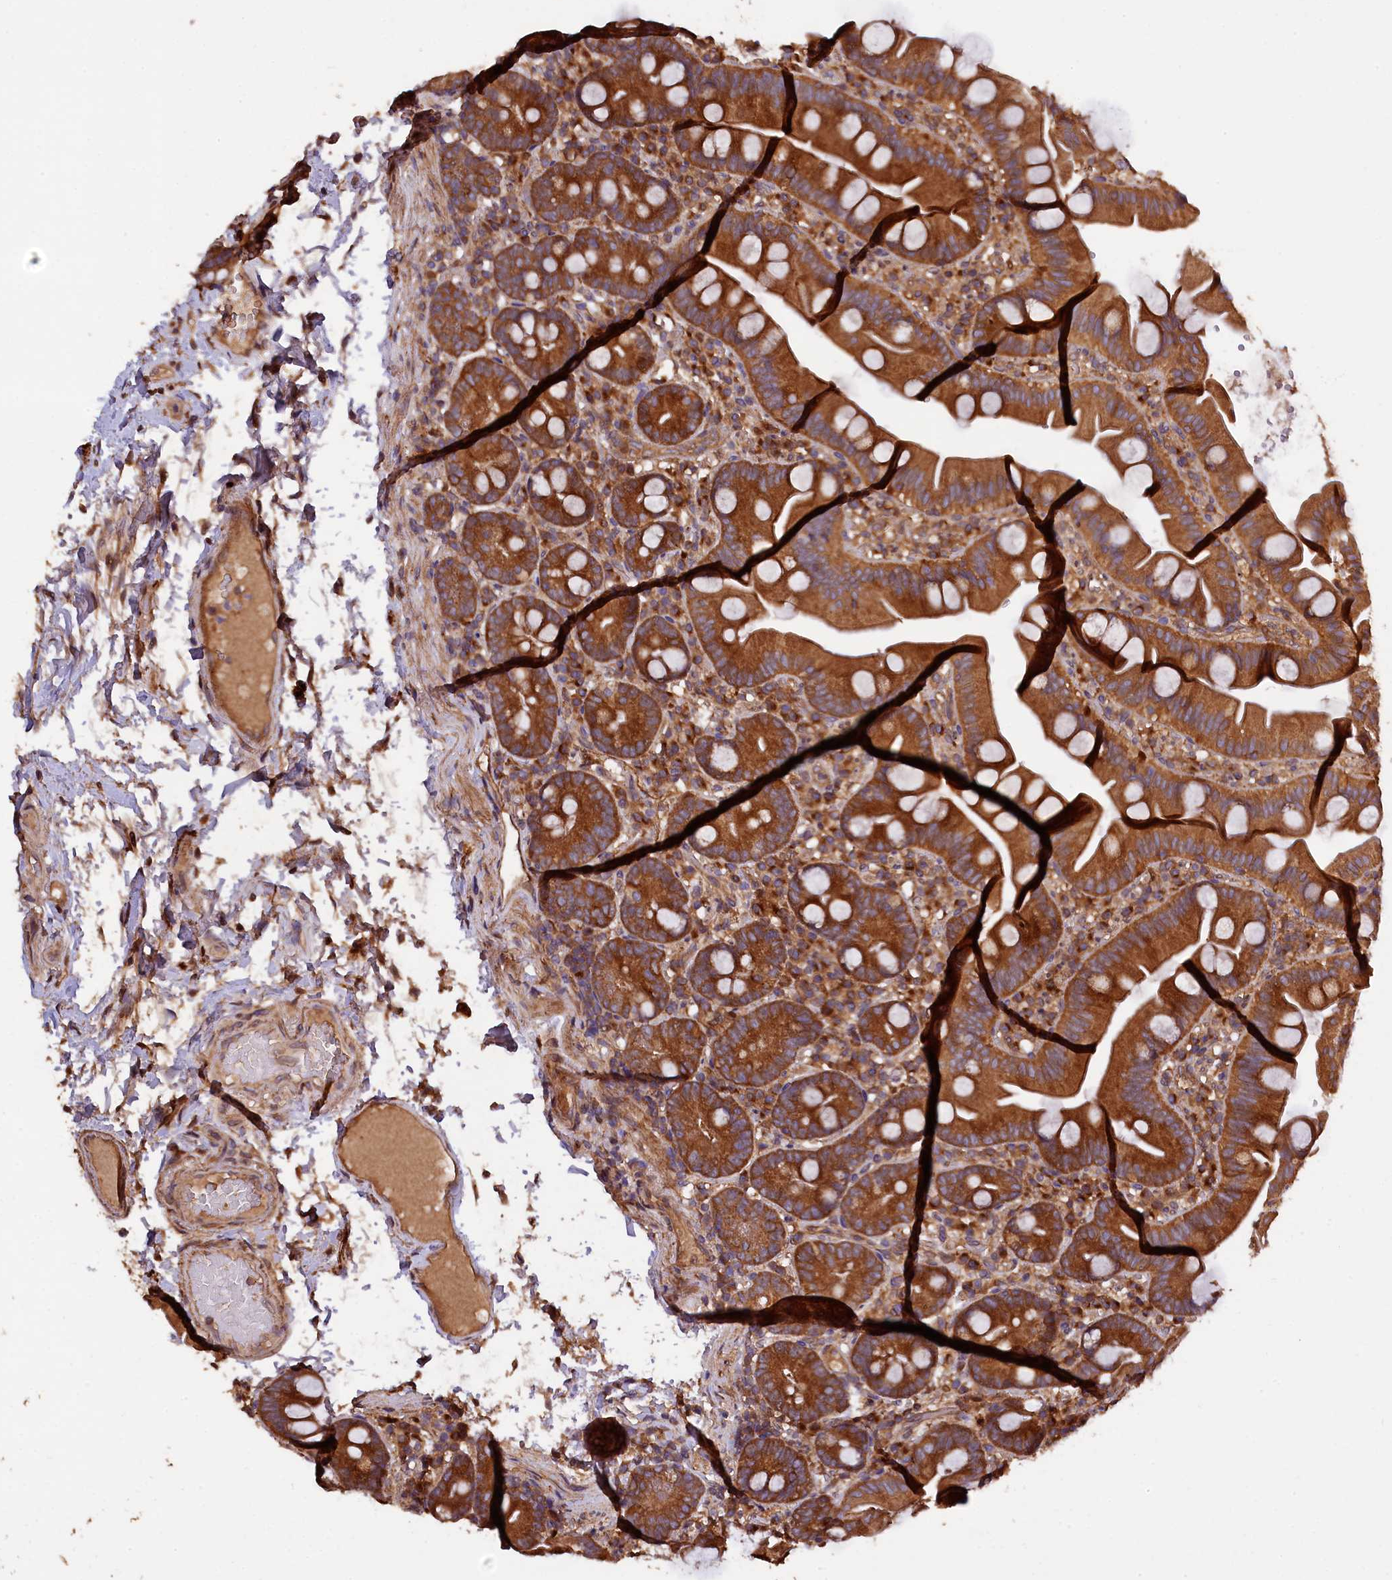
{"staining": {"intensity": "strong", "quantity": ">75%", "location": "cytoplasmic/membranous"}, "tissue": "small intestine", "cell_type": "Glandular cells", "image_type": "normal", "snomed": [{"axis": "morphology", "description": "Normal tissue, NOS"}, {"axis": "topography", "description": "Small intestine"}], "caption": "Glandular cells show strong cytoplasmic/membranous expression in approximately >75% of cells in normal small intestine. The staining was performed using DAB to visualize the protein expression in brown, while the nuclei were stained in blue with hematoxylin (Magnification: 20x).", "gene": "KLC2", "patient": {"sex": "female", "age": 68}}